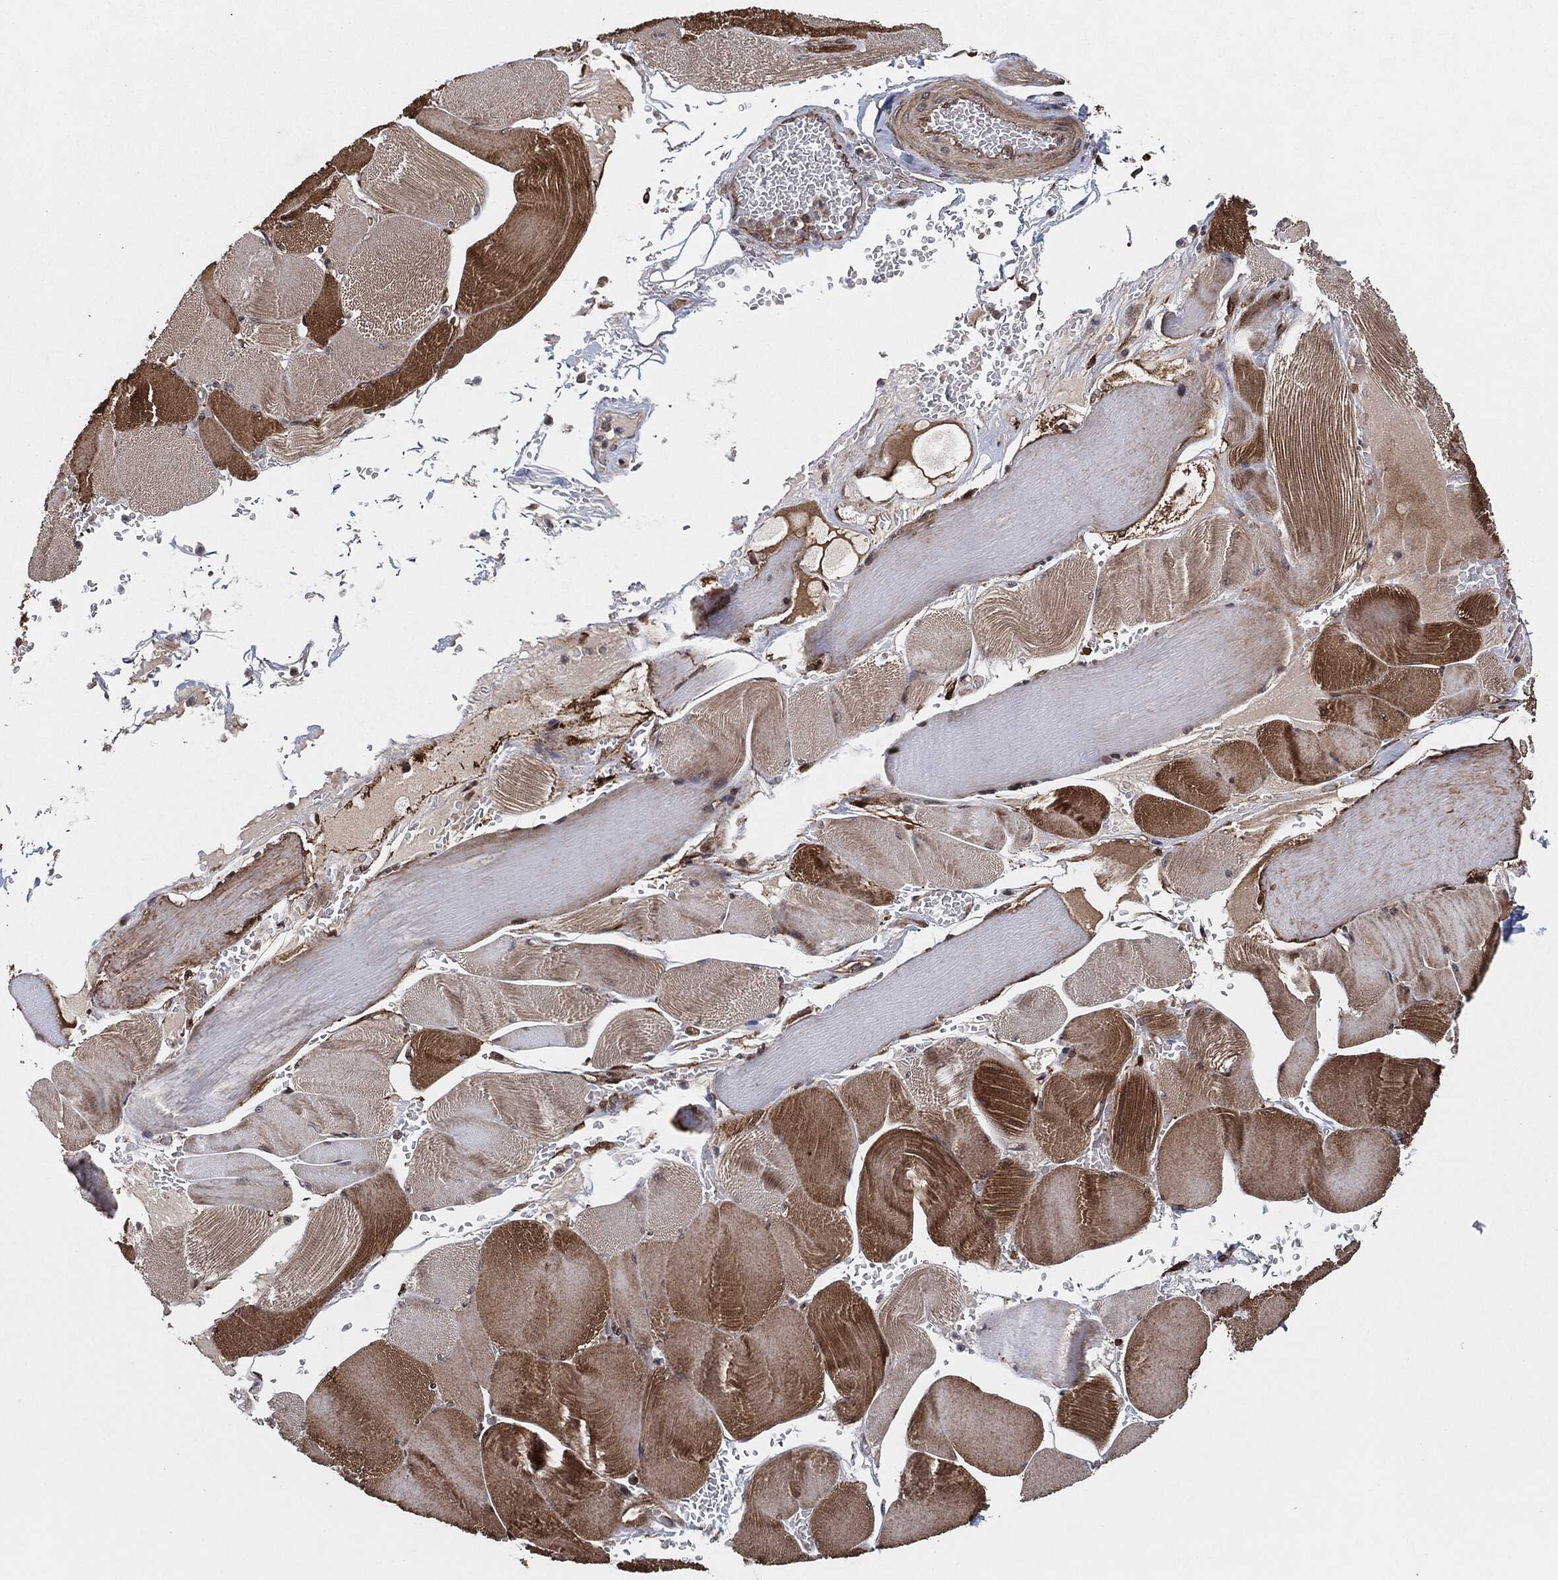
{"staining": {"intensity": "moderate", "quantity": "25%-75%", "location": "cytoplasmic/membranous"}, "tissue": "skeletal muscle", "cell_type": "Myocytes", "image_type": "normal", "snomed": [{"axis": "morphology", "description": "Normal tissue, NOS"}, {"axis": "topography", "description": "Skeletal muscle"}], "caption": "Unremarkable skeletal muscle shows moderate cytoplasmic/membranous positivity in approximately 25%-75% of myocytes.", "gene": "BCAR1", "patient": {"sex": "male", "age": 56}}